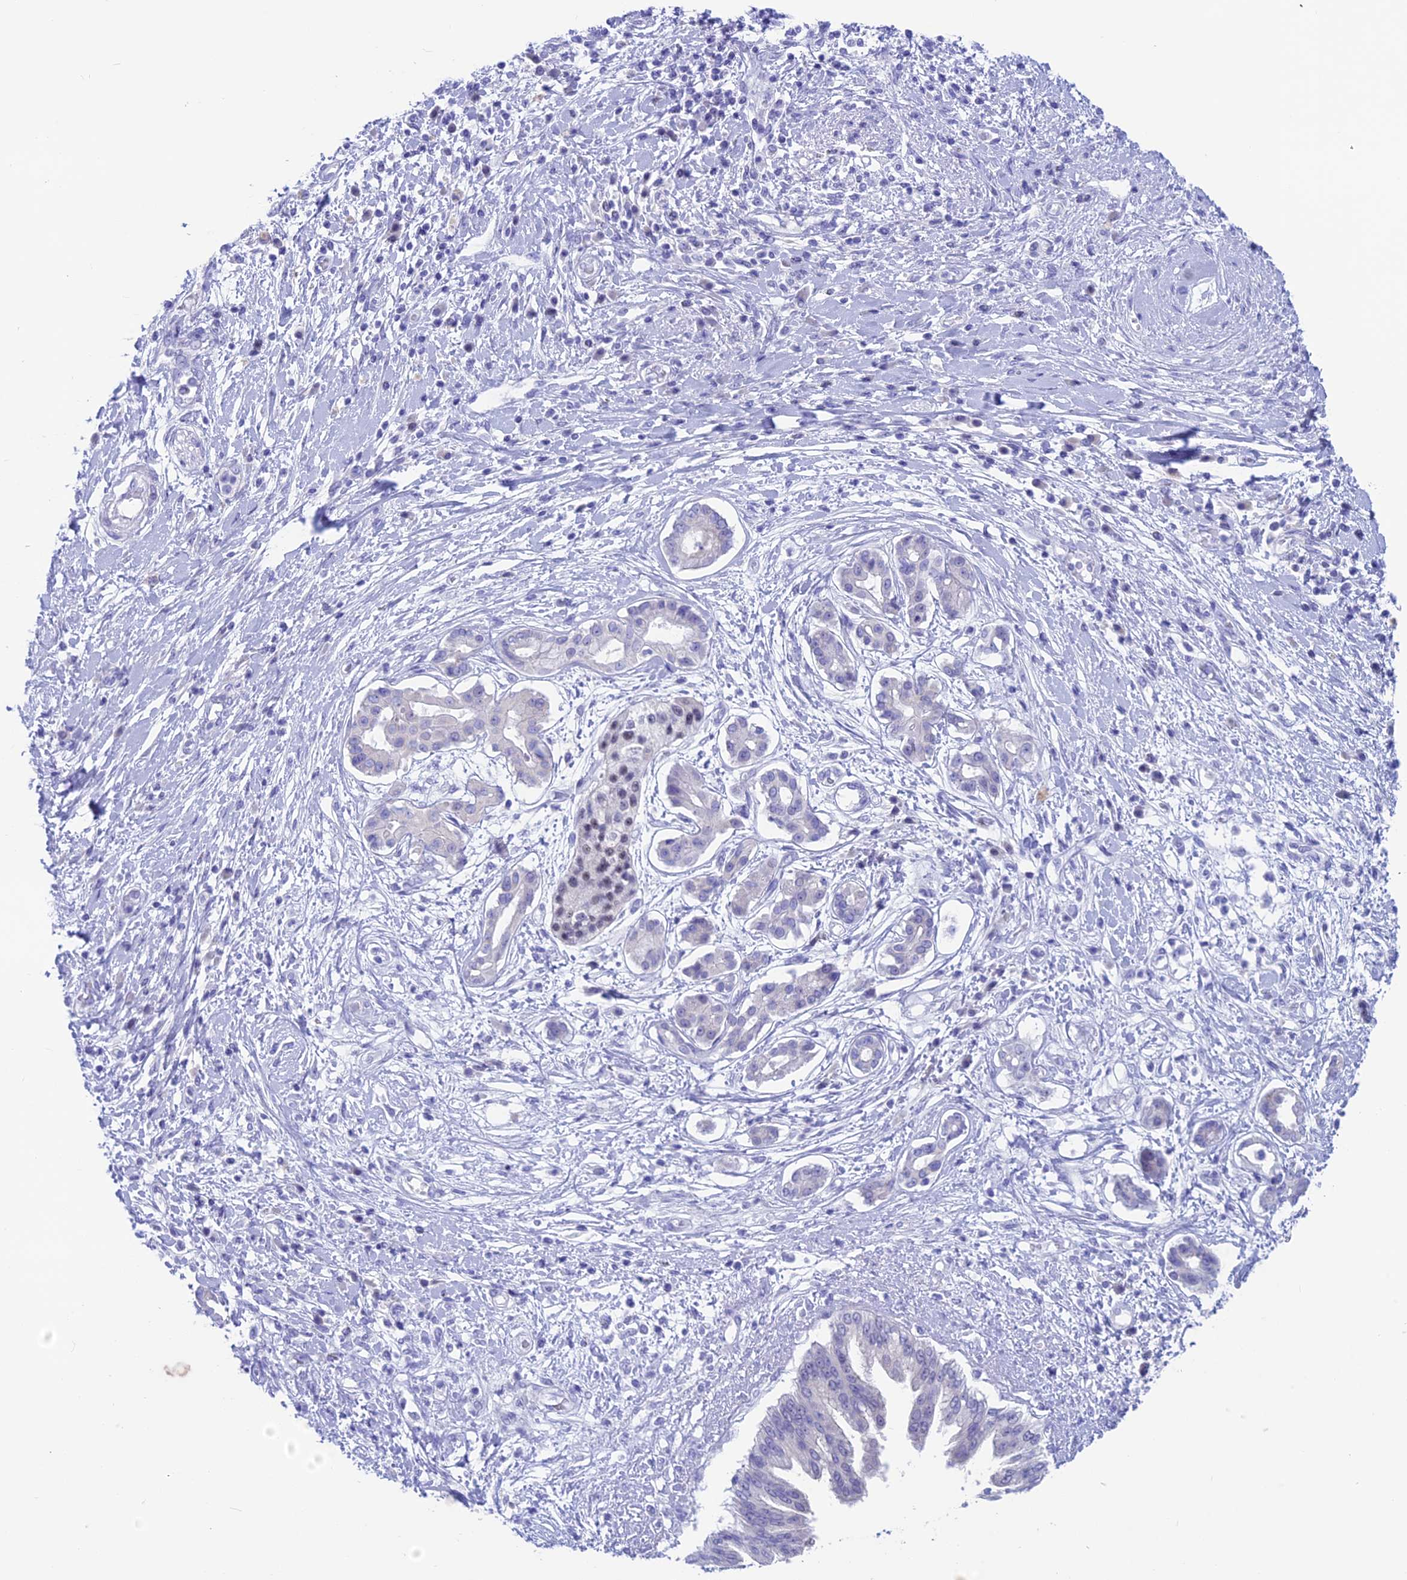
{"staining": {"intensity": "negative", "quantity": "none", "location": "none"}, "tissue": "pancreatic cancer", "cell_type": "Tumor cells", "image_type": "cancer", "snomed": [{"axis": "morphology", "description": "Adenocarcinoma, NOS"}, {"axis": "topography", "description": "Pancreas"}], "caption": "The image exhibits no staining of tumor cells in pancreatic cancer. The staining was performed using DAB (3,3'-diaminobenzidine) to visualize the protein expression in brown, while the nuclei were stained in blue with hematoxylin (Magnification: 20x).", "gene": "SNTN", "patient": {"sex": "female", "age": 56}}